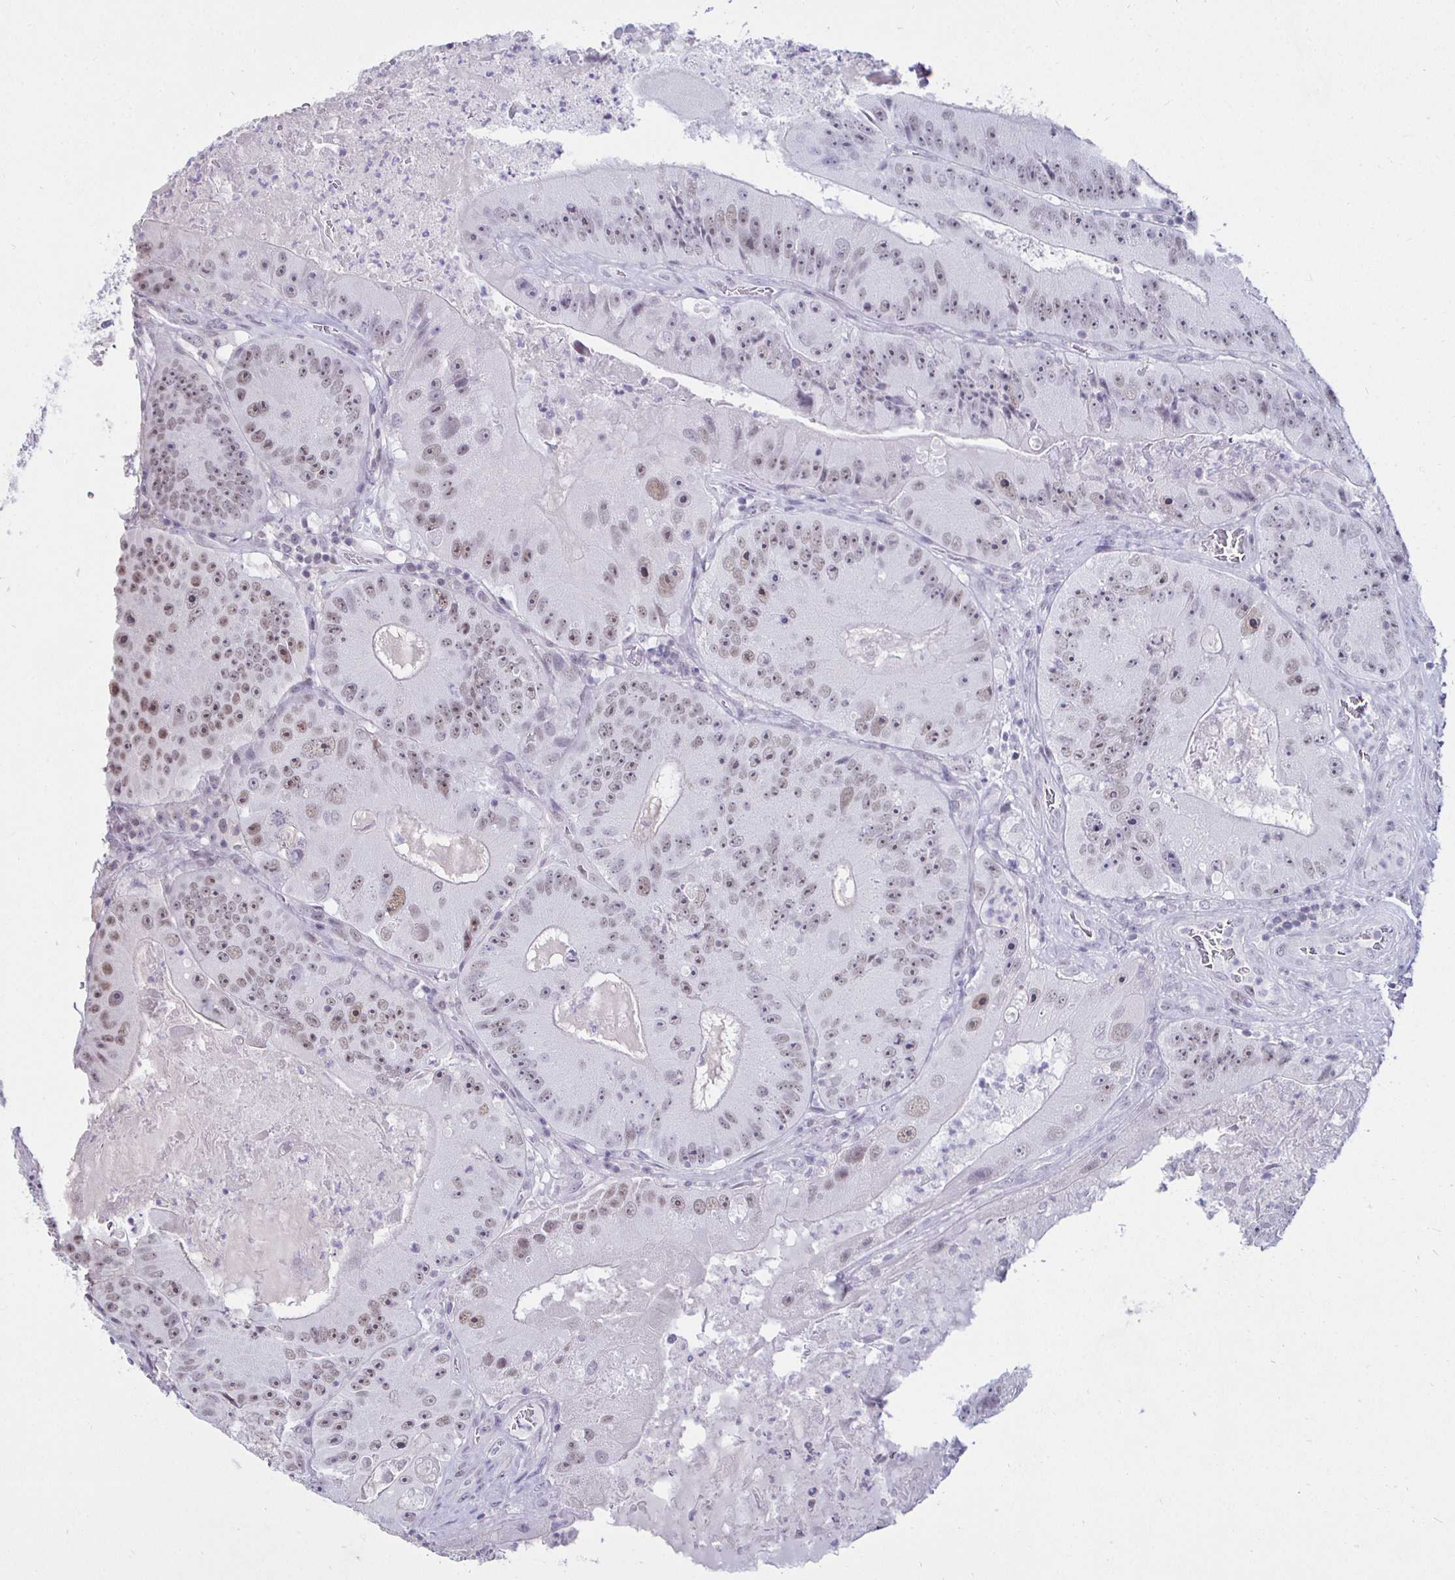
{"staining": {"intensity": "weak", "quantity": ">75%", "location": "nuclear"}, "tissue": "colorectal cancer", "cell_type": "Tumor cells", "image_type": "cancer", "snomed": [{"axis": "morphology", "description": "Adenocarcinoma, NOS"}, {"axis": "topography", "description": "Colon"}], "caption": "Protein analysis of colorectal adenocarcinoma tissue demonstrates weak nuclear expression in about >75% of tumor cells.", "gene": "MLH1", "patient": {"sex": "female", "age": 86}}